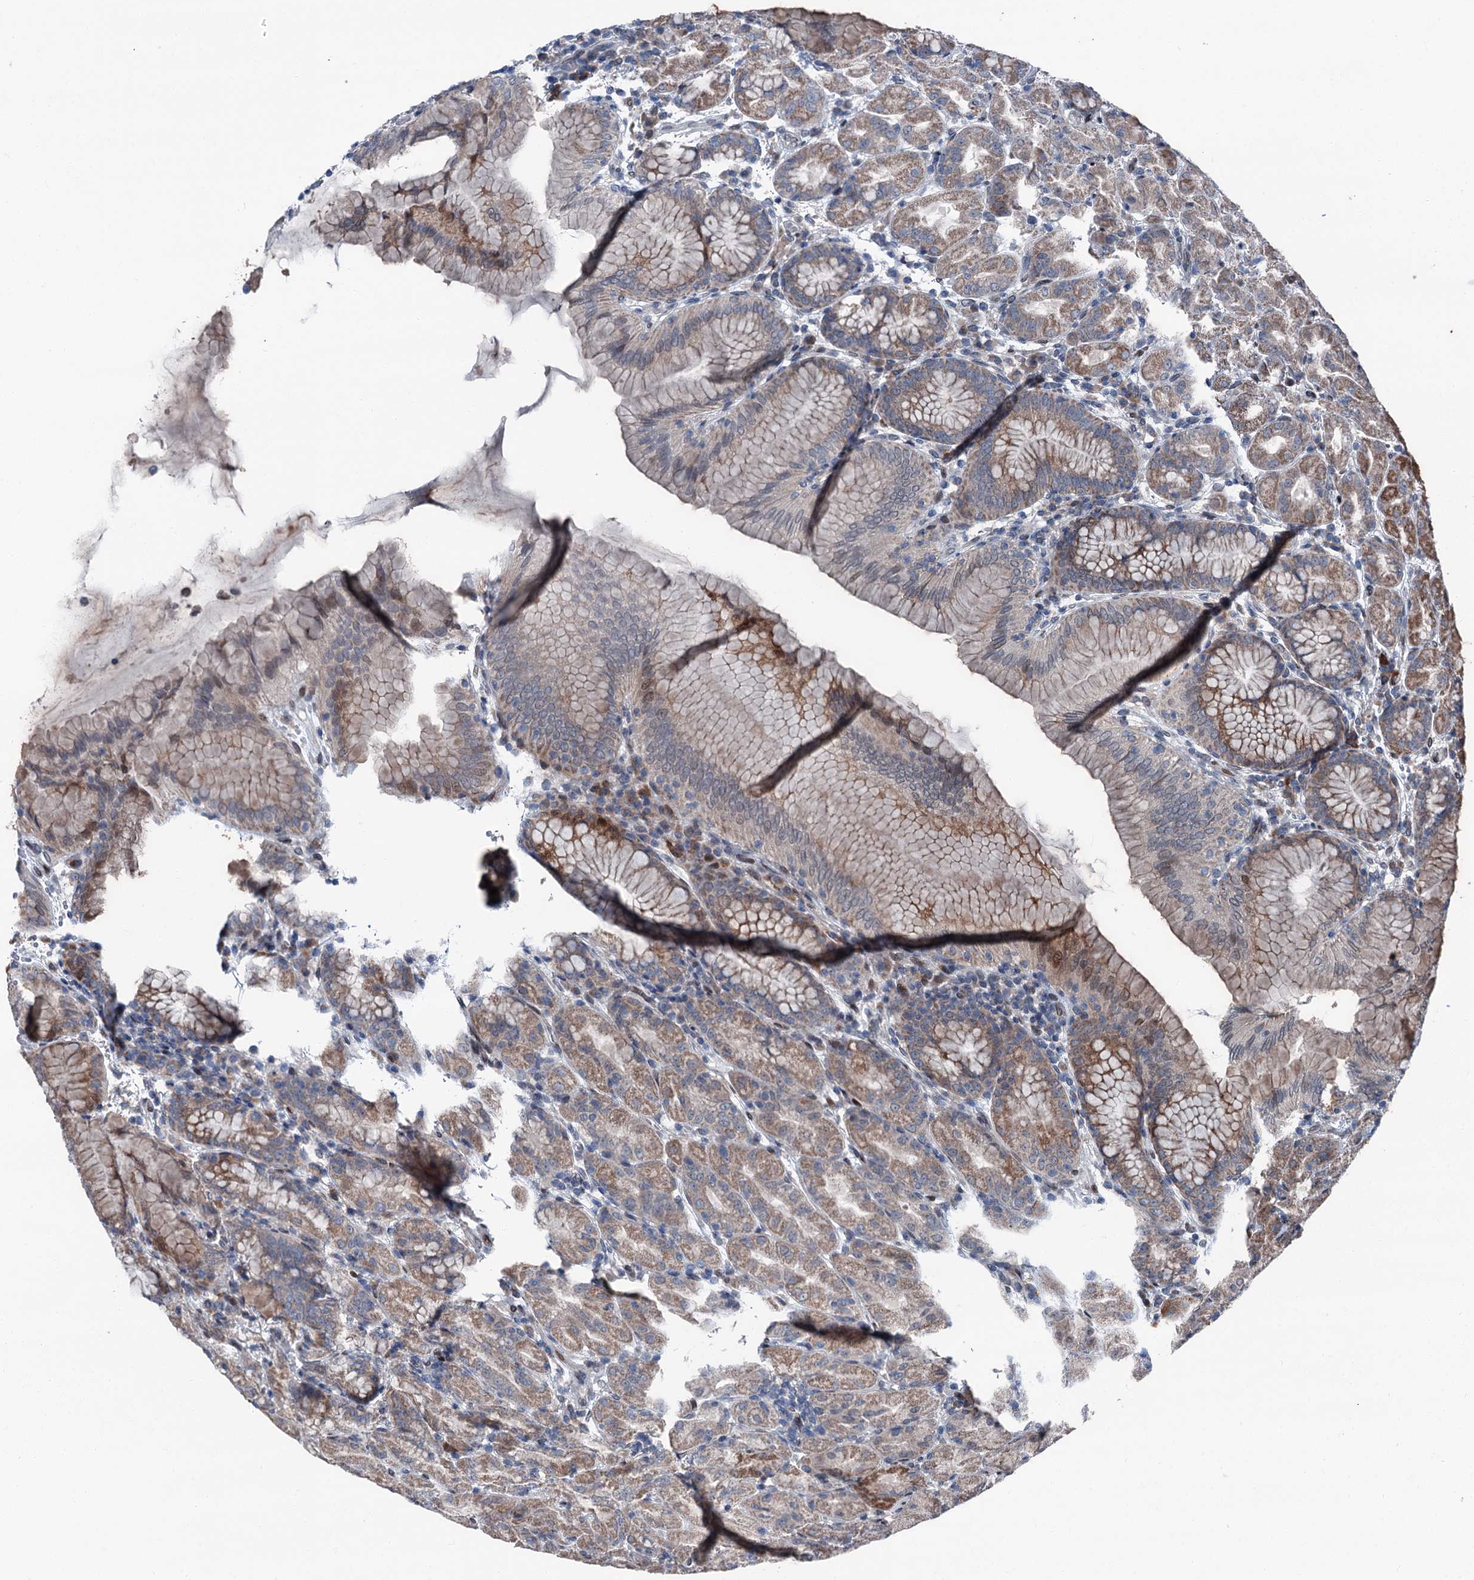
{"staining": {"intensity": "moderate", "quantity": ">75%", "location": "cytoplasmic/membranous"}, "tissue": "stomach", "cell_type": "Glandular cells", "image_type": "normal", "snomed": [{"axis": "morphology", "description": "Normal tissue, NOS"}, {"axis": "topography", "description": "Stomach"}], "caption": "The immunohistochemical stain shows moderate cytoplasmic/membranous staining in glandular cells of unremarkable stomach.", "gene": "MRPL14", "patient": {"sex": "female", "age": 79}}